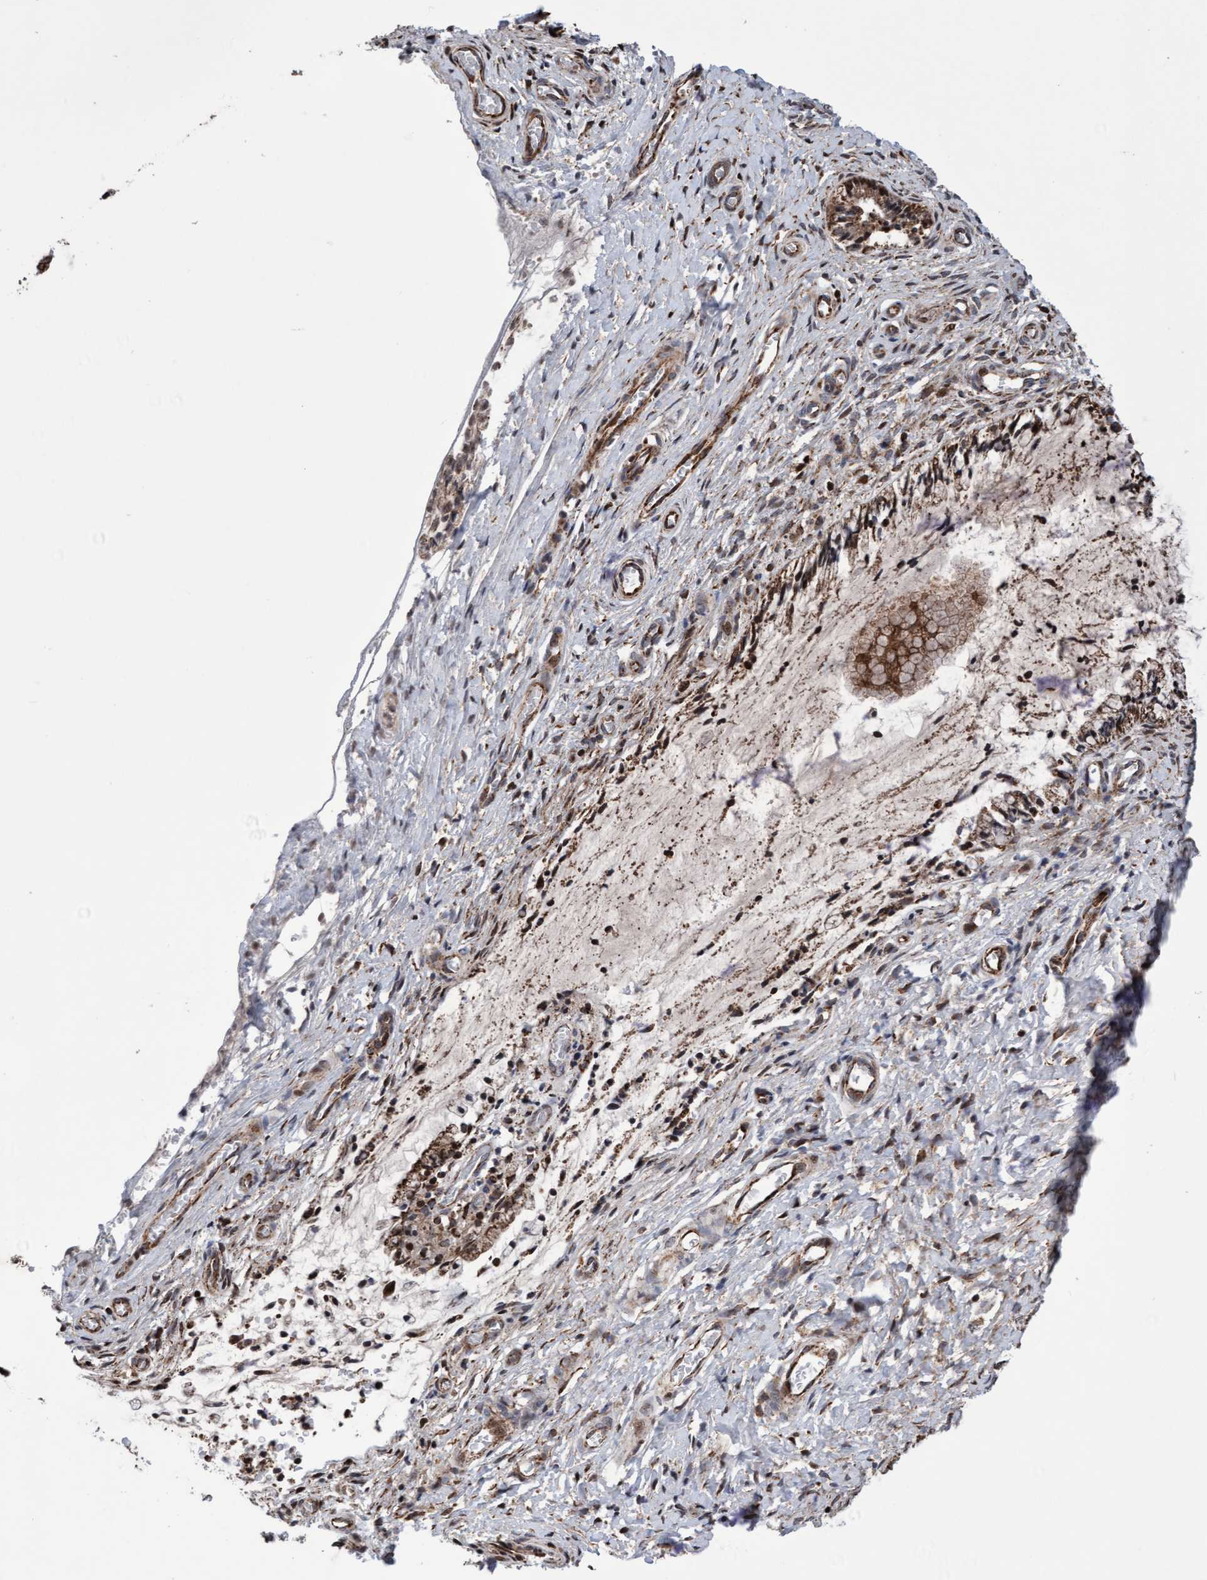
{"staining": {"intensity": "moderate", "quantity": ">75%", "location": "cytoplasmic/membranous"}, "tissue": "cervix", "cell_type": "Glandular cells", "image_type": "normal", "snomed": [{"axis": "morphology", "description": "Normal tissue, NOS"}, {"axis": "topography", "description": "Cervix"}], "caption": "High-magnification brightfield microscopy of benign cervix stained with DAB (3,3'-diaminobenzidine) (brown) and counterstained with hematoxylin (blue). glandular cells exhibit moderate cytoplasmic/membranous positivity is appreciated in about>75% of cells. (IHC, brightfield microscopy, high magnification).", "gene": "PECR", "patient": {"sex": "female", "age": 55}}